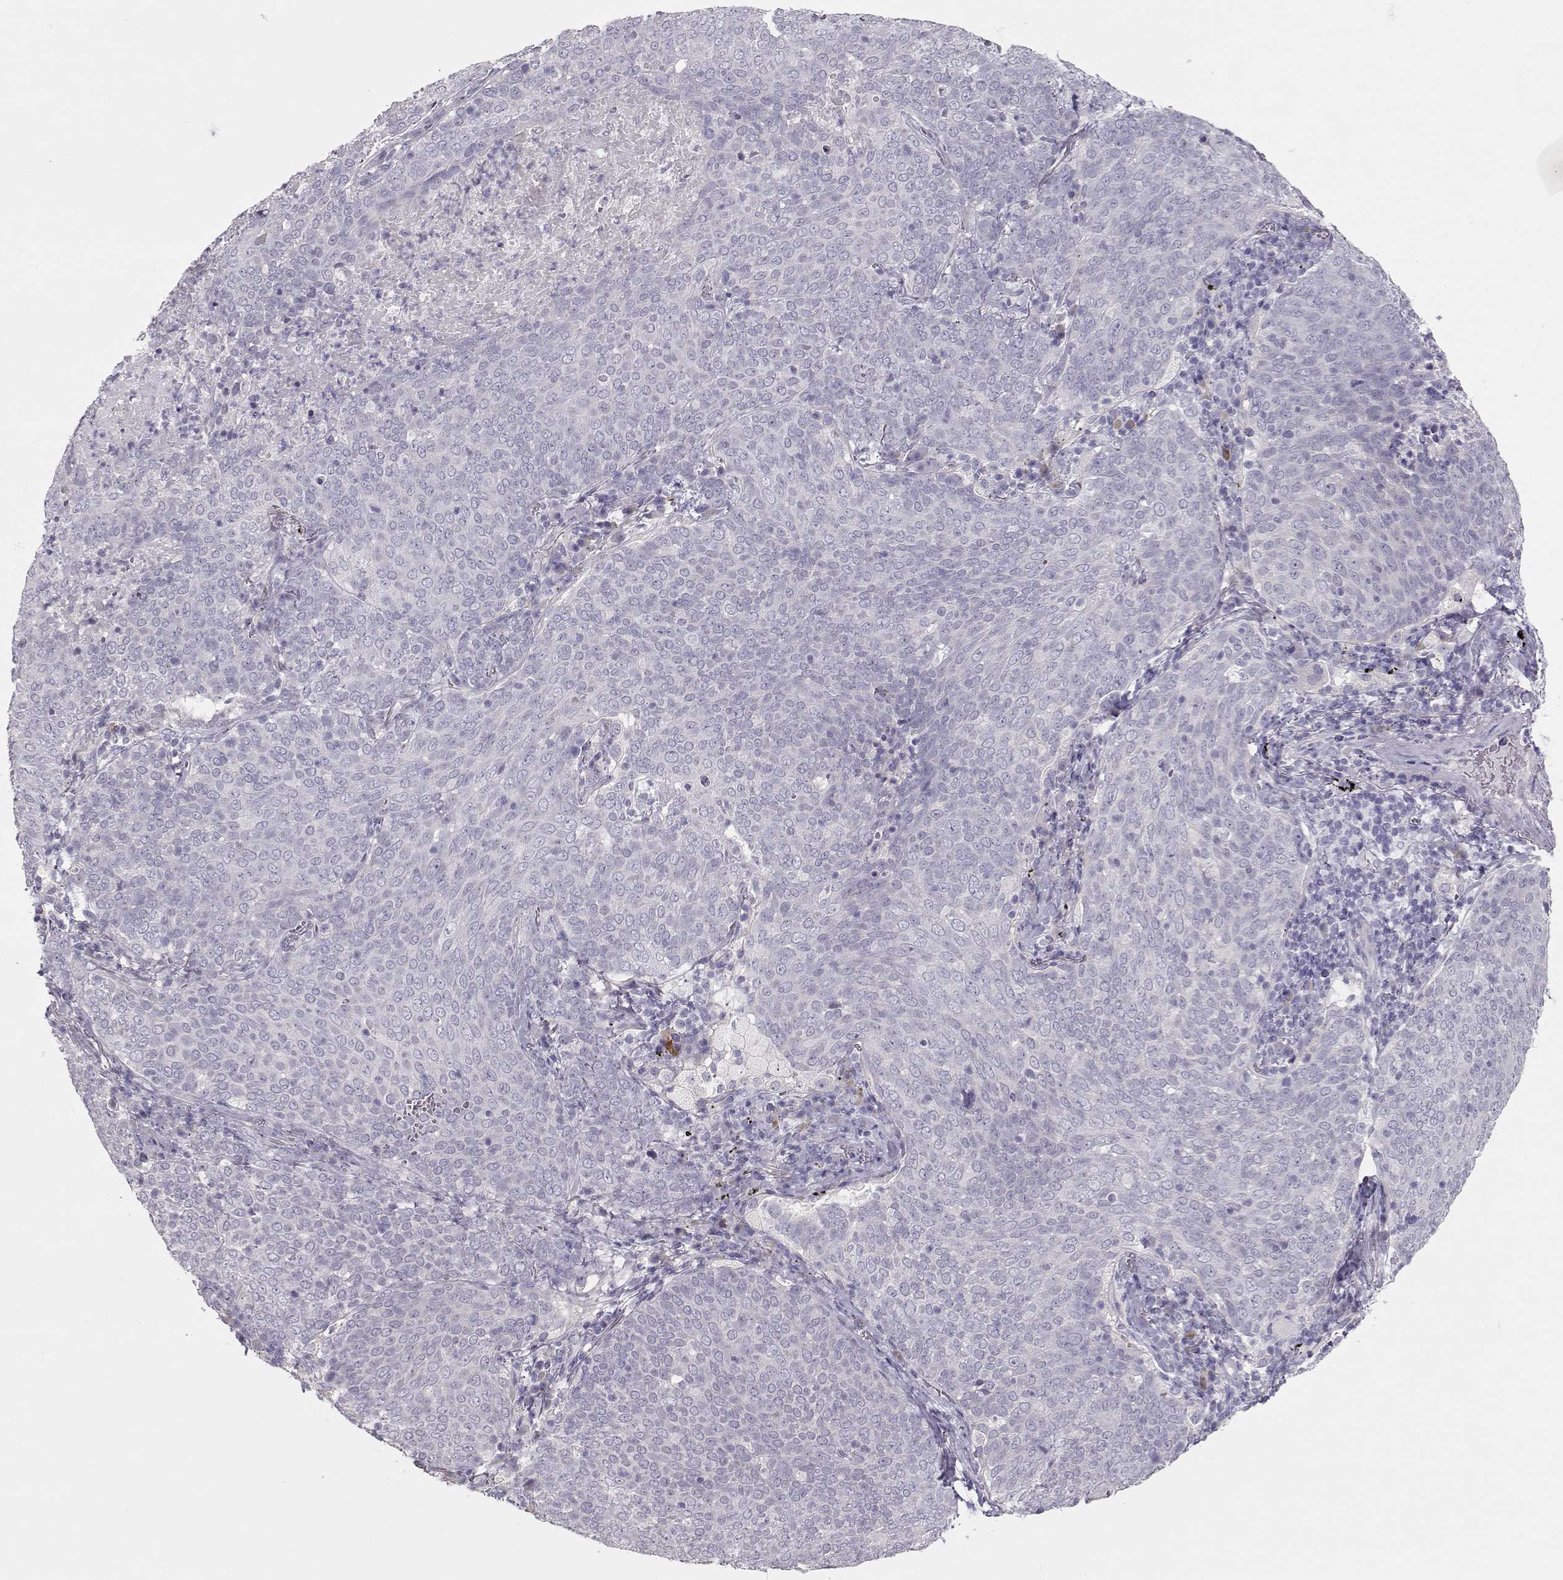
{"staining": {"intensity": "negative", "quantity": "none", "location": "none"}, "tissue": "lung cancer", "cell_type": "Tumor cells", "image_type": "cancer", "snomed": [{"axis": "morphology", "description": "Squamous cell carcinoma, NOS"}, {"axis": "topography", "description": "Lung"}], "caption": "Human lung cancer stained for a protein using immunohistochemistry shows no staining in tumor cells.", "gene": "GLIPR1L2", "patient": {"sex": "male", "age": 82}}